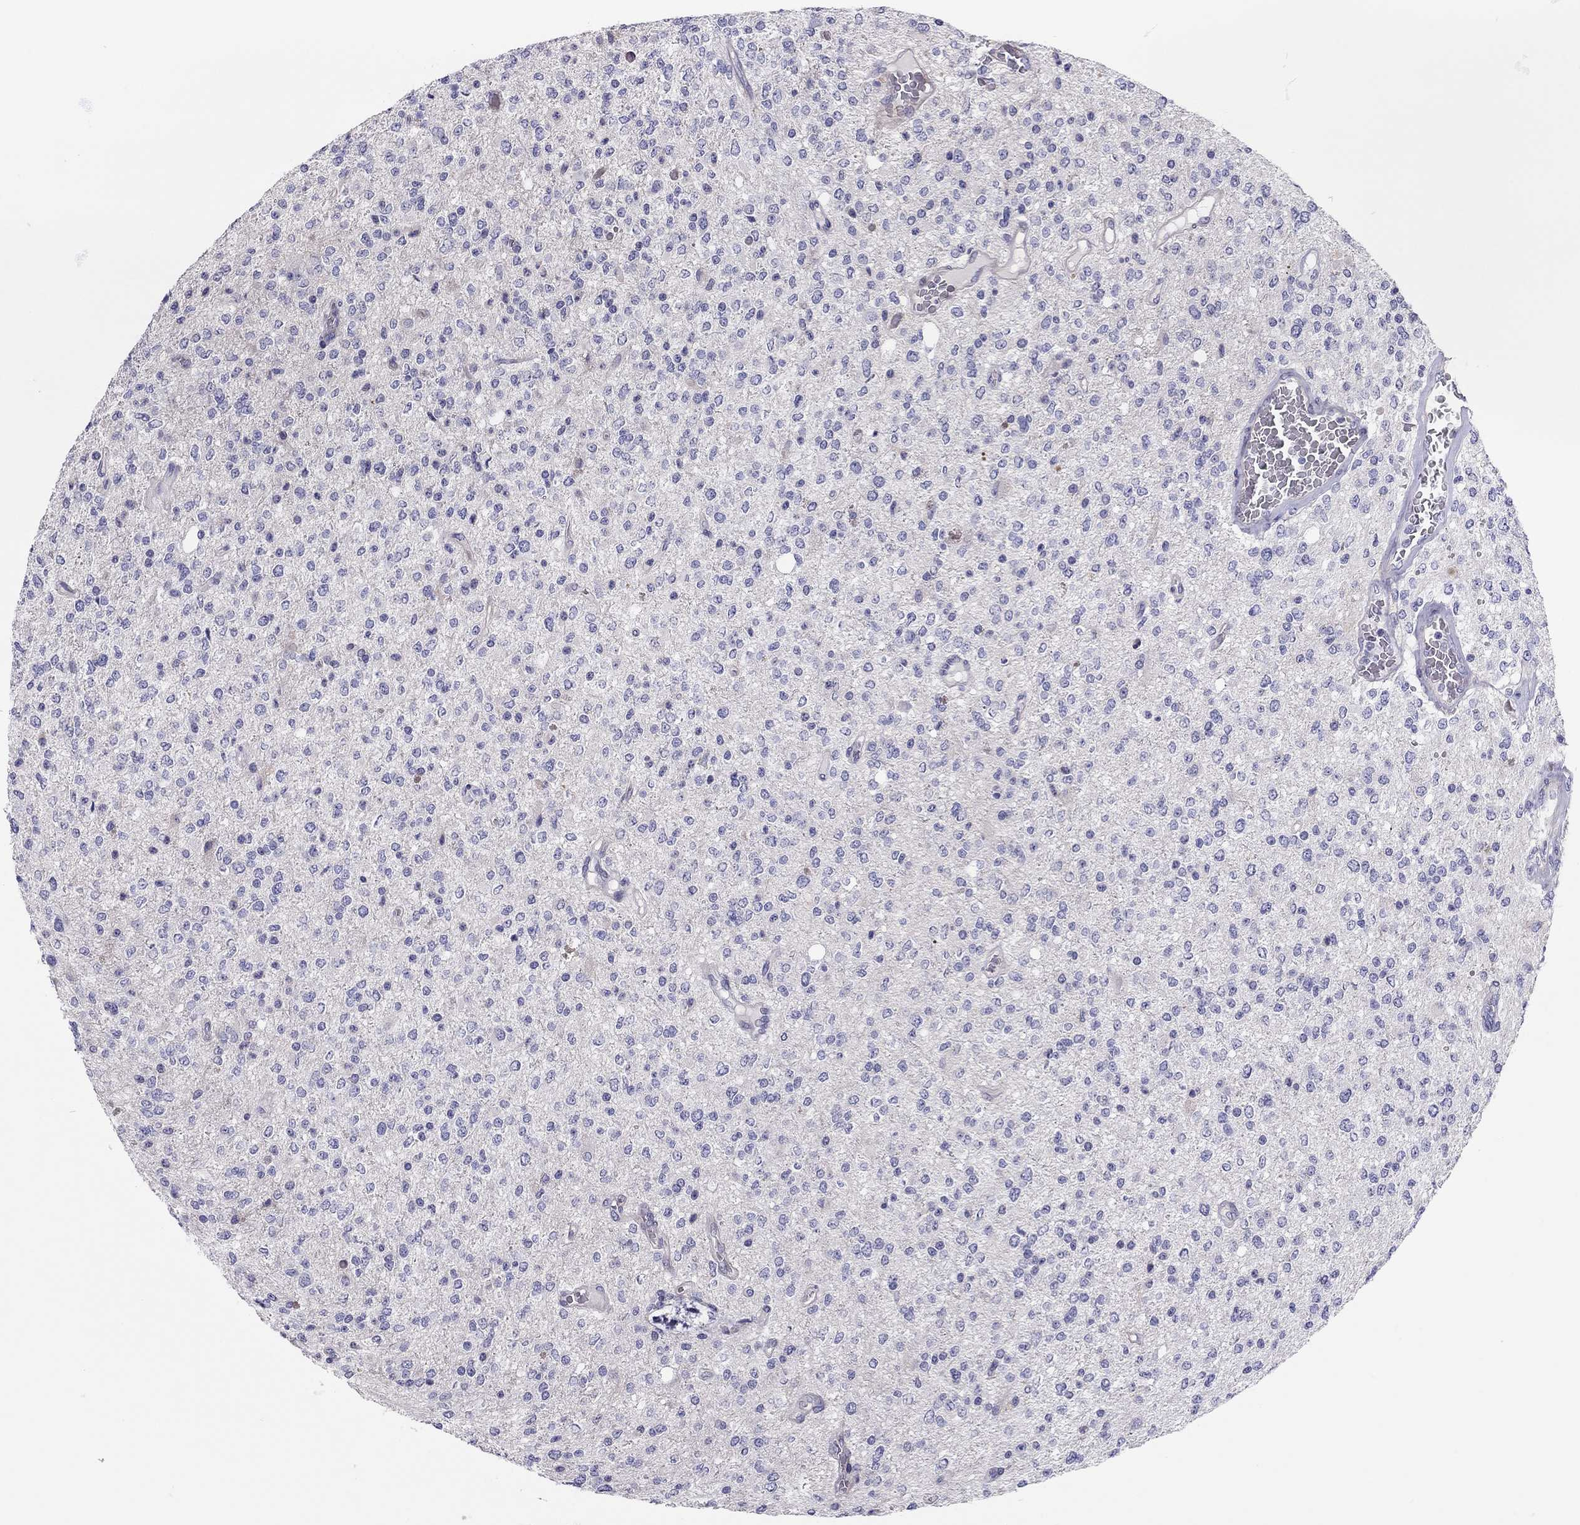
{"staining": {"intensity": "negative", "quantity": "none", "location": "none"}, "tissue": "glioma", "cell_type": "Tumor cells", "image_type": "cancer", "snomed": [{"axis": "morphology", "description": "Glioma, malignant, Low grade"}, {"axis": "topography", "description": "Brain"}], "caption": "Immunohistochemistry of glioma shows no staining in tumor cells. (DAB immunohistochemistry (IHC) with hematoxylin counter stain).", "gene": "SCARB1", "patient": {"sex": "male", "age": 67}}